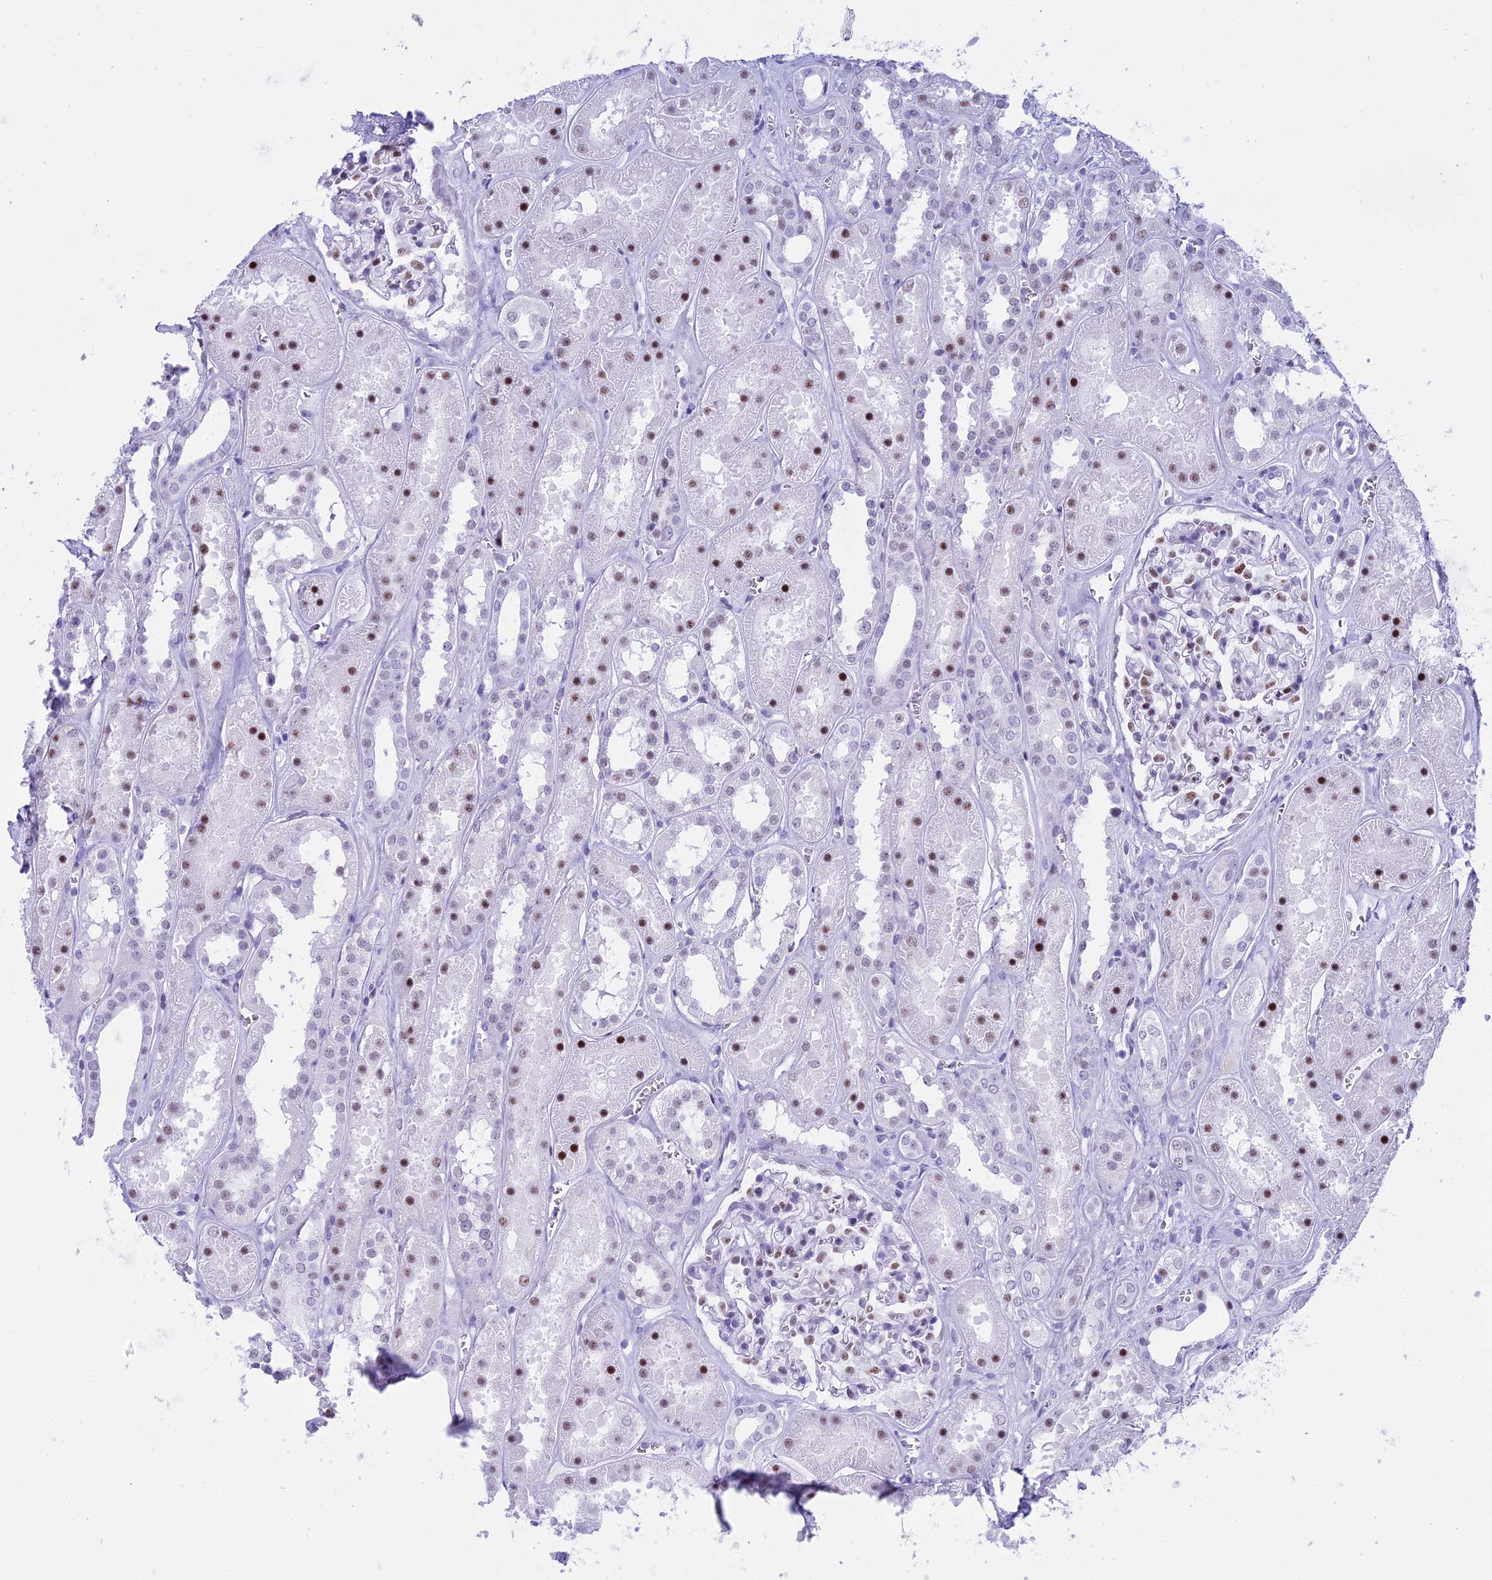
{"staining": {"intensity": "moderate", "quantity": "<25%", "location": "nuclear"}, "tissue": "kidney", "cell_type": "Cells in glomeruli", "image_type": "normal", "snomed": [{"axis": "morphology", "description": "Normal tissue, NOS"}, {"axis": "topography", "description": "Kidney"}], "caption": "Kidney stained with a brown dye demonstrates moderate nuclear positive staining in approximately <25% of cells in glomeruli.", "gene": "RNPS1", "patient": {"sex": "female", "age": 41}}